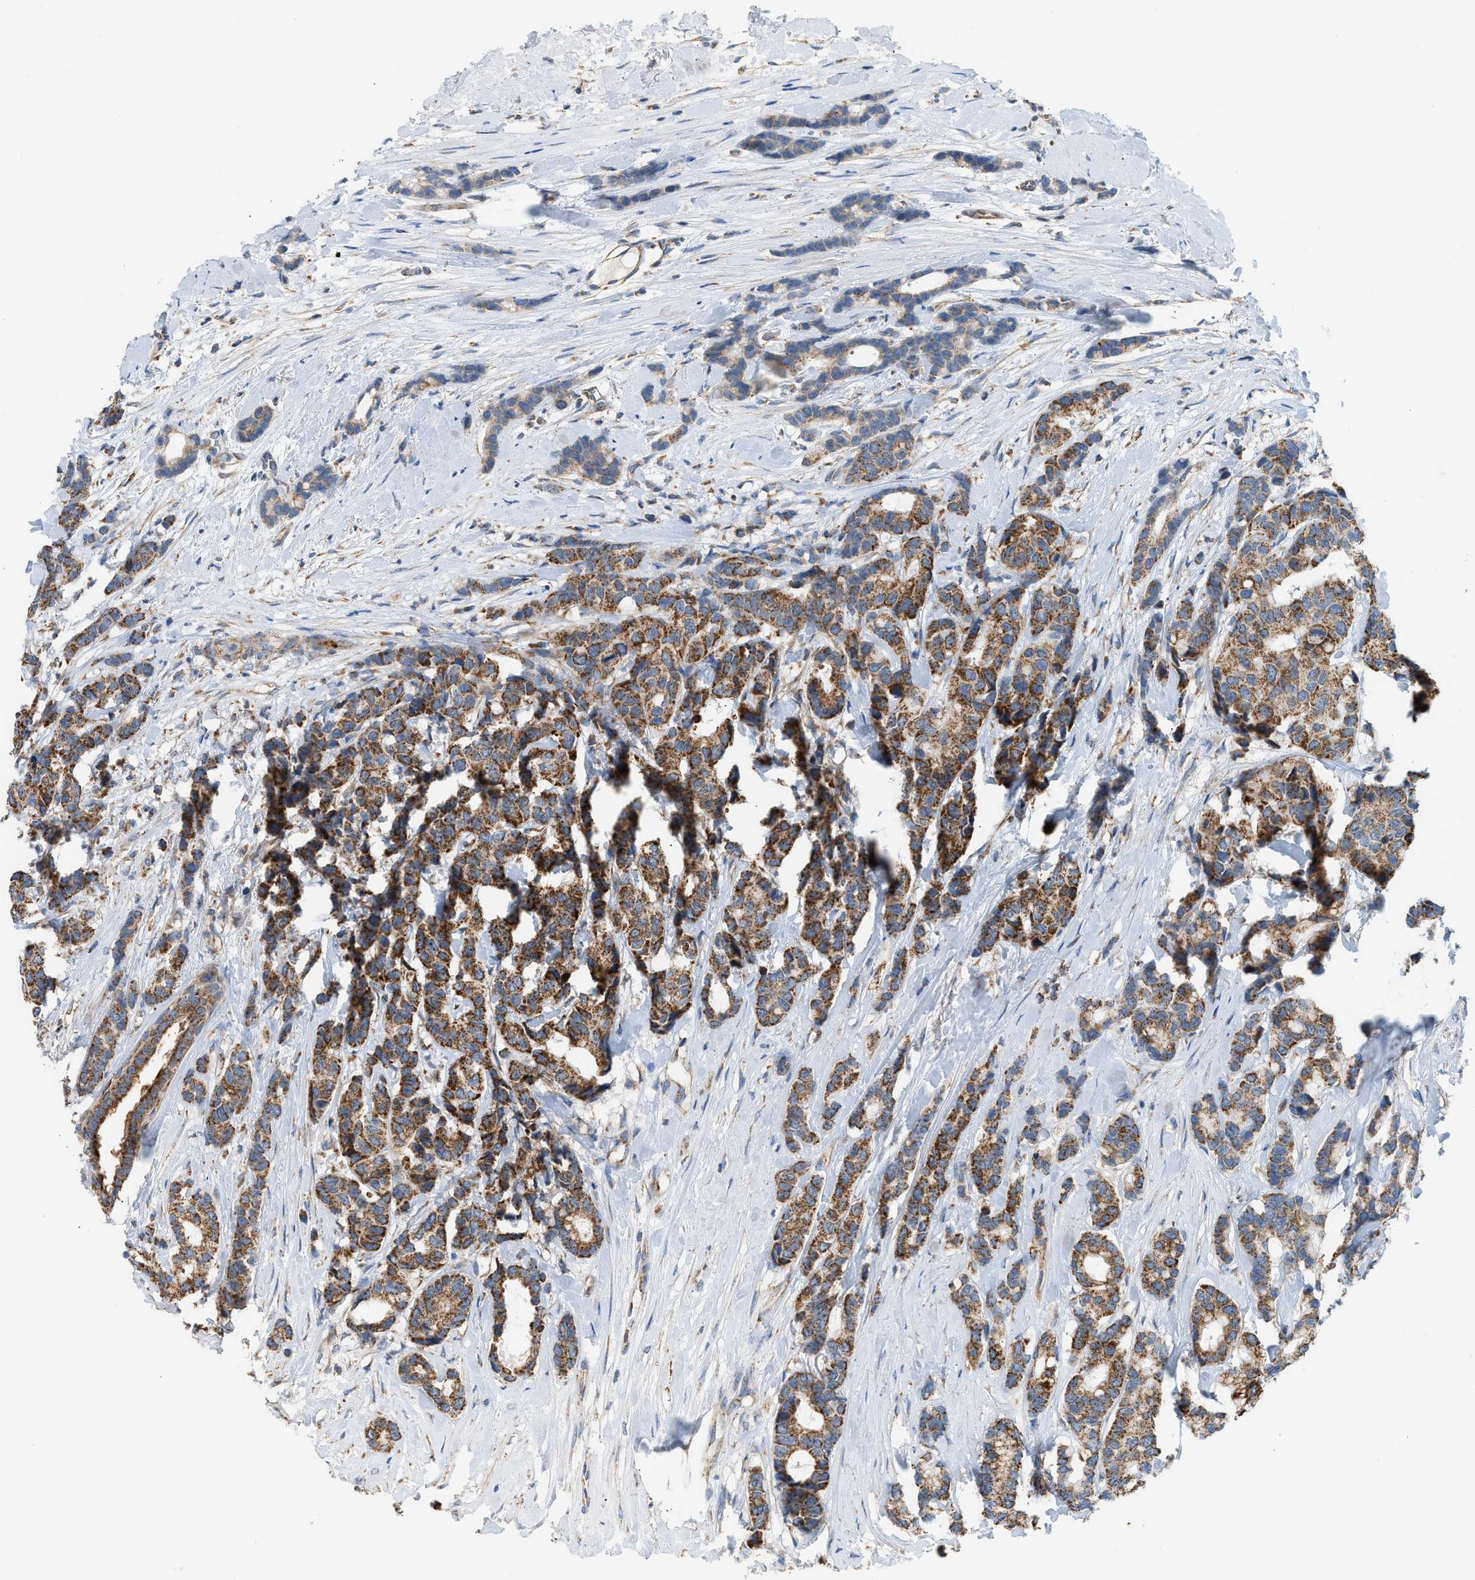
{"staining": {"intensity": "moderate", "quantity": ">75%", "location": "cytoplasmic/membranous"}, "tissue": "breast cancer", "cell_type": "Tumor cells", "image_type": "cancer", "snomed": [{"axis": "morphology", "description": "Duct carcinoma"}, {"axis": "topography", "description": "Breast"}], "caption": "The photomicrograph demonstrates a brown stain indicating the presence of a protein in the cytoplasmic/membranous of tumor cells in breast cancer (infiltrating ductal carcinoma).", "gene": "GOT2", "patient": {"sex": "female", "age": 87}}